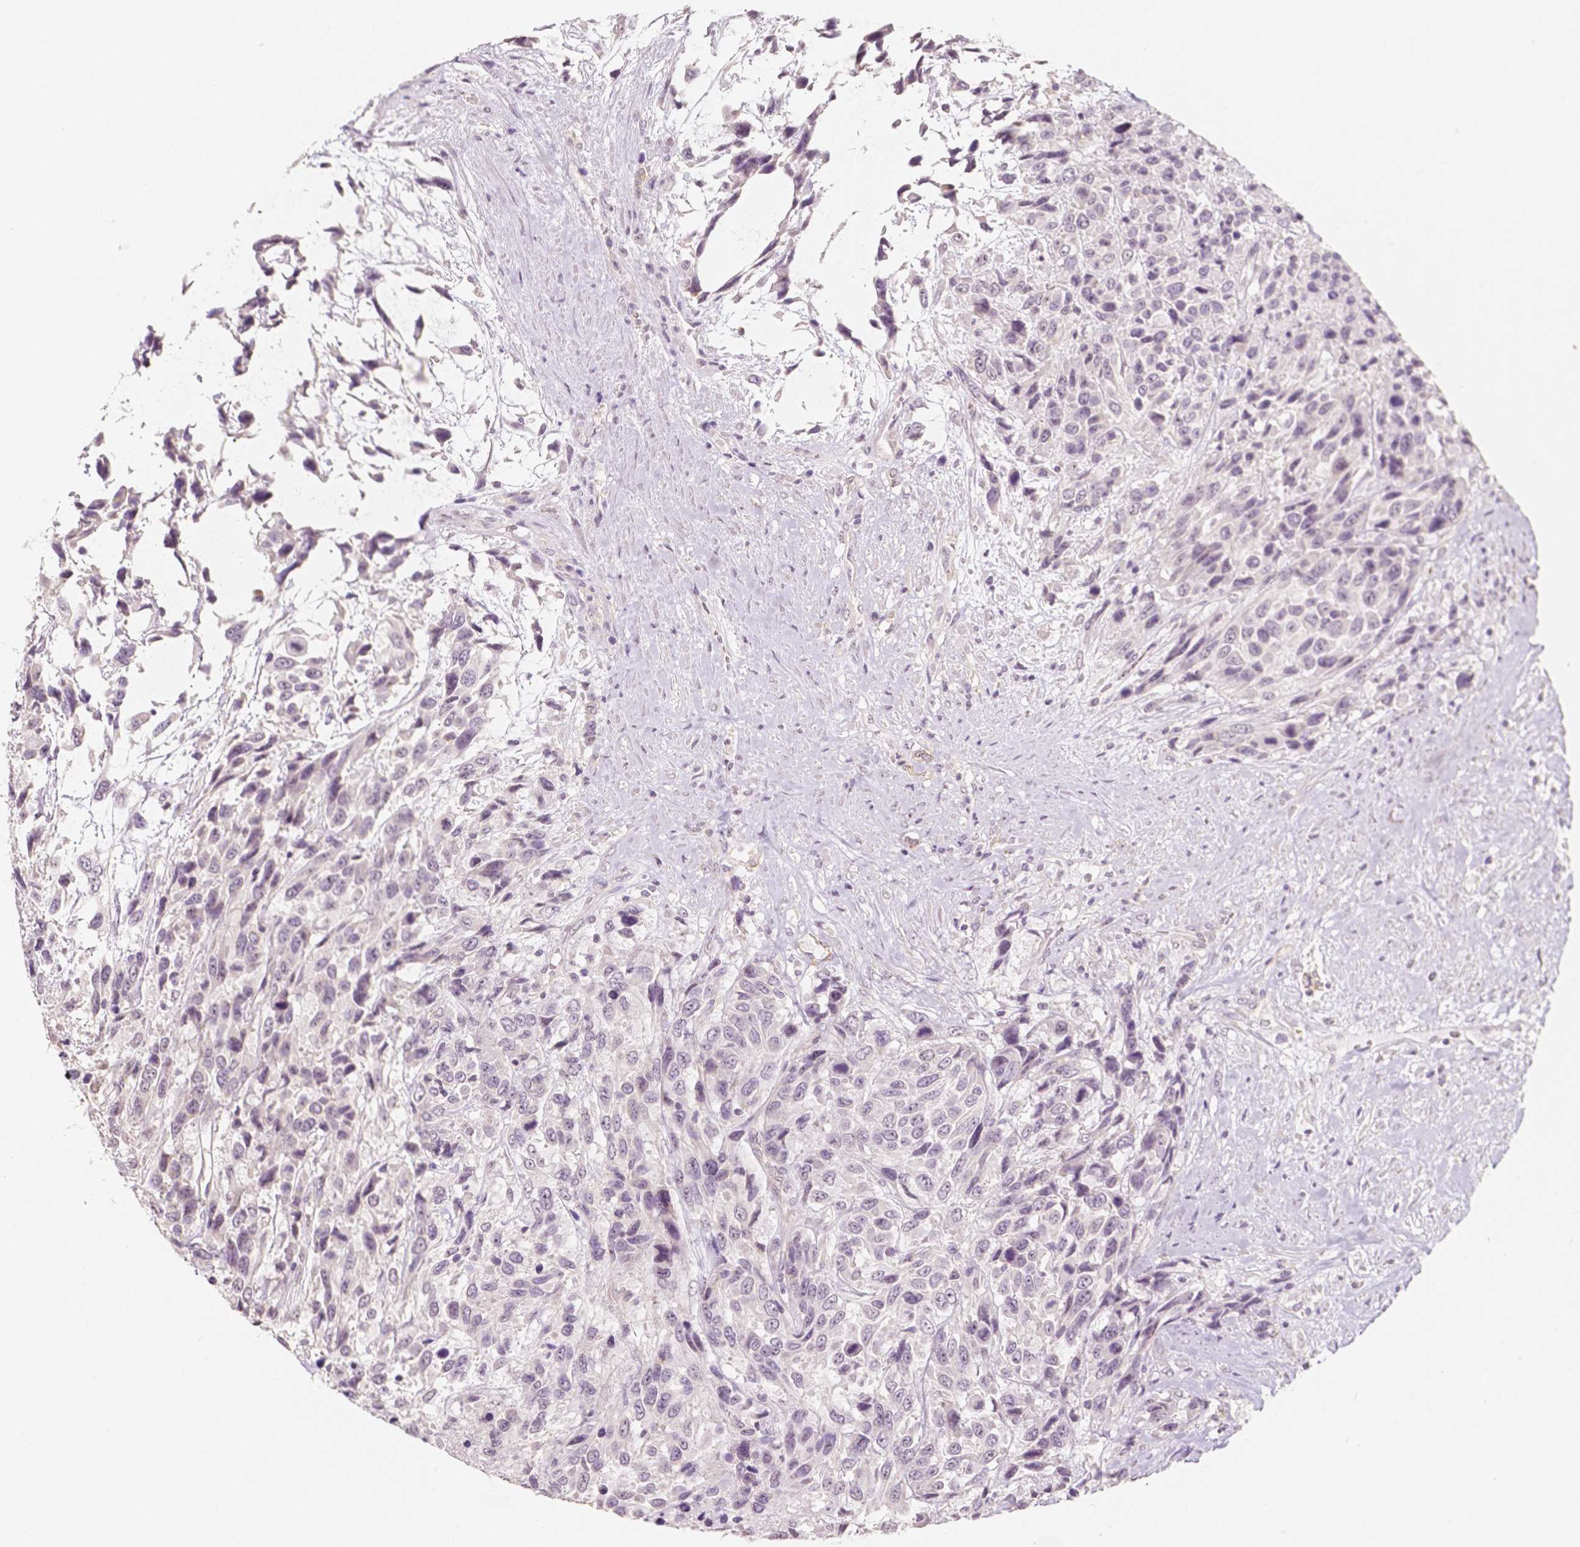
{"staining": {"intensity": "negative", "quantity": "none", "location": "none"}, "tissue": "urothelial cancer", "cell_type": "Tumor cells", "image_type": "cancer", "snomed": [{"axis": "morphology", "description": "Urothelial carcinoma, High grade"}, {"axis": "topography", "description": "Urinary bladder"}], "caption": "This is an immunohistochemistry (IHC) photomicrograph of urothelial carcinoma (high-grade). There is no staining in tumor cells.", "gene": "C1orf167", "patient": {"sex": "female", "age": 70}}